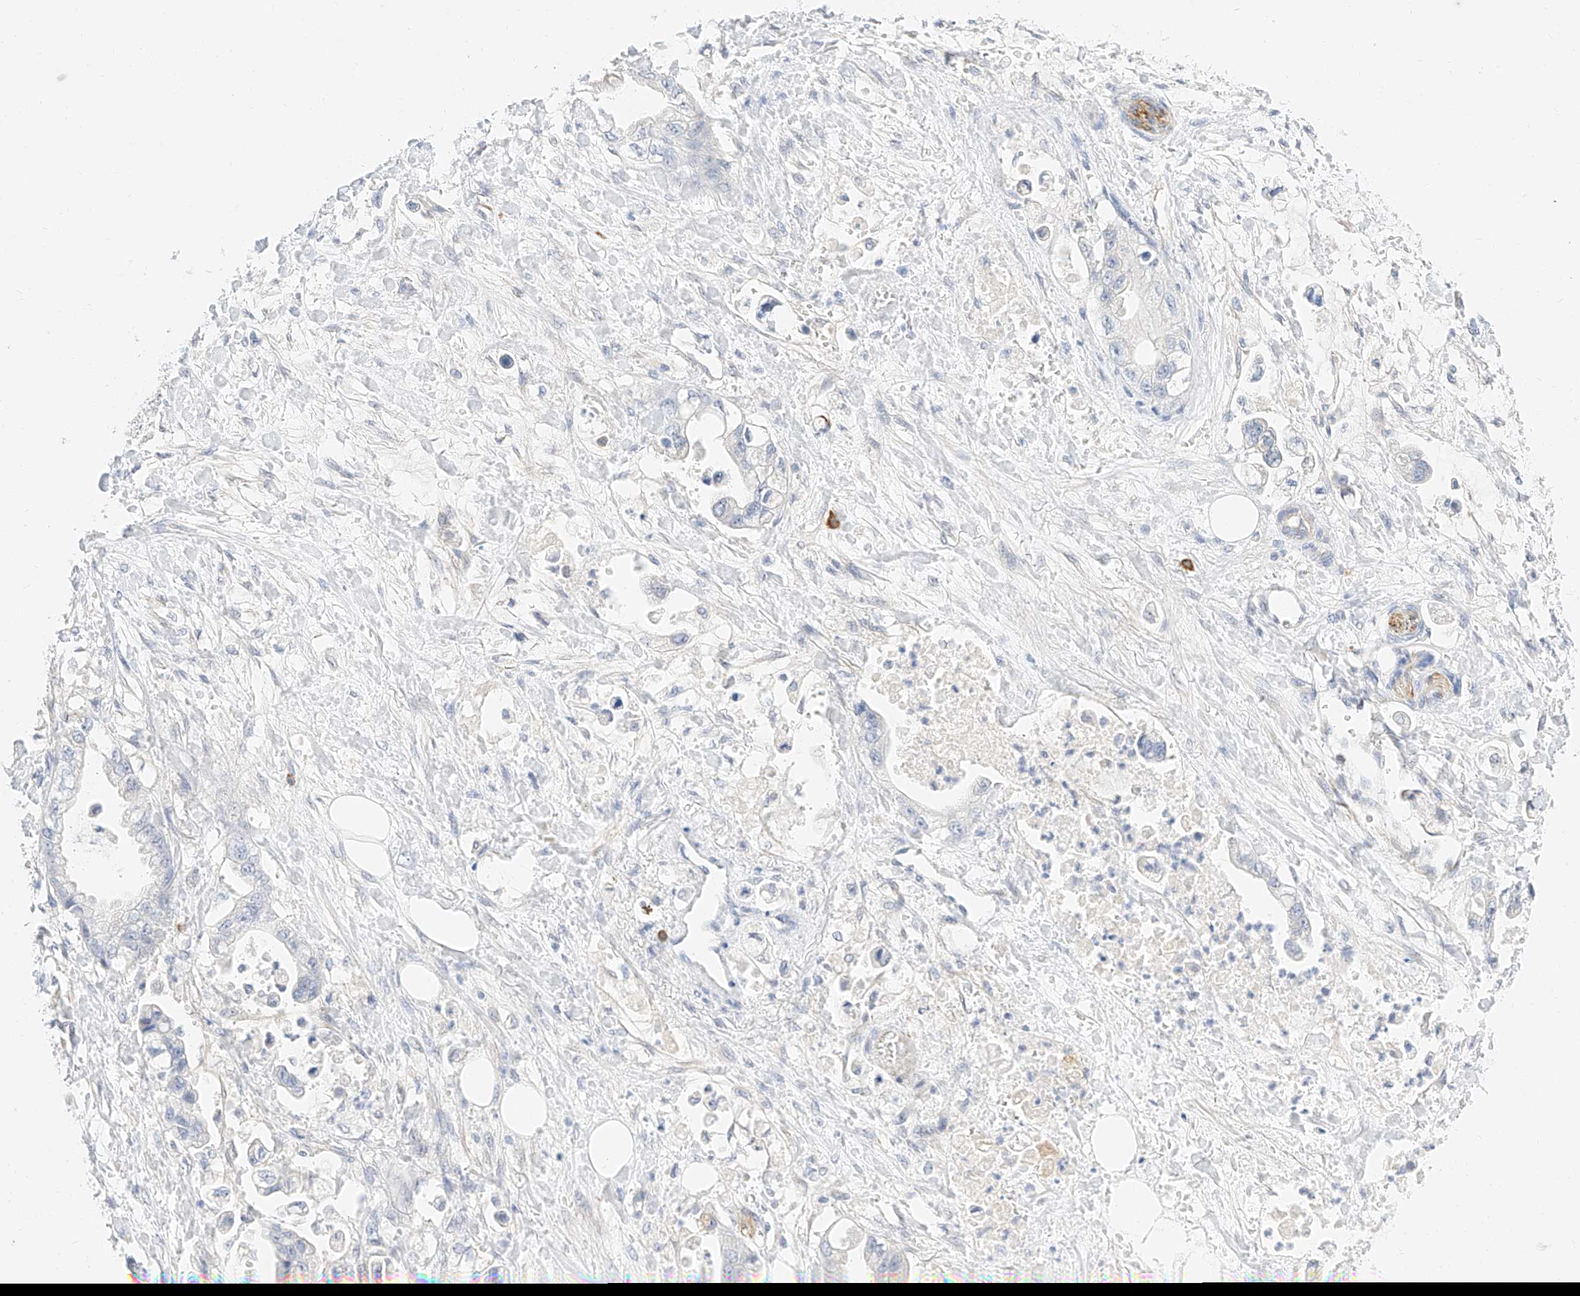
{"staining": {"intensity": "negative", "quantity": "none", "location": "none"}, "tissue": "stomach cancer", "cell_type": "Tumor cells", "image_type": "cancer", "snomed": [{"axis": "morphology", "description": "Adenocarcinoma, NOS"}, {"axis": "topography", "description": "Stomach"}], "caption": "IHC histopathology image of neoplastic tissue: human adenocarcinoma (stomach) stained with DAB shows no significant protein positivity in tumor cells.", "gene": "CDCP2", "patient": {"sex": "male", "age": 62}}